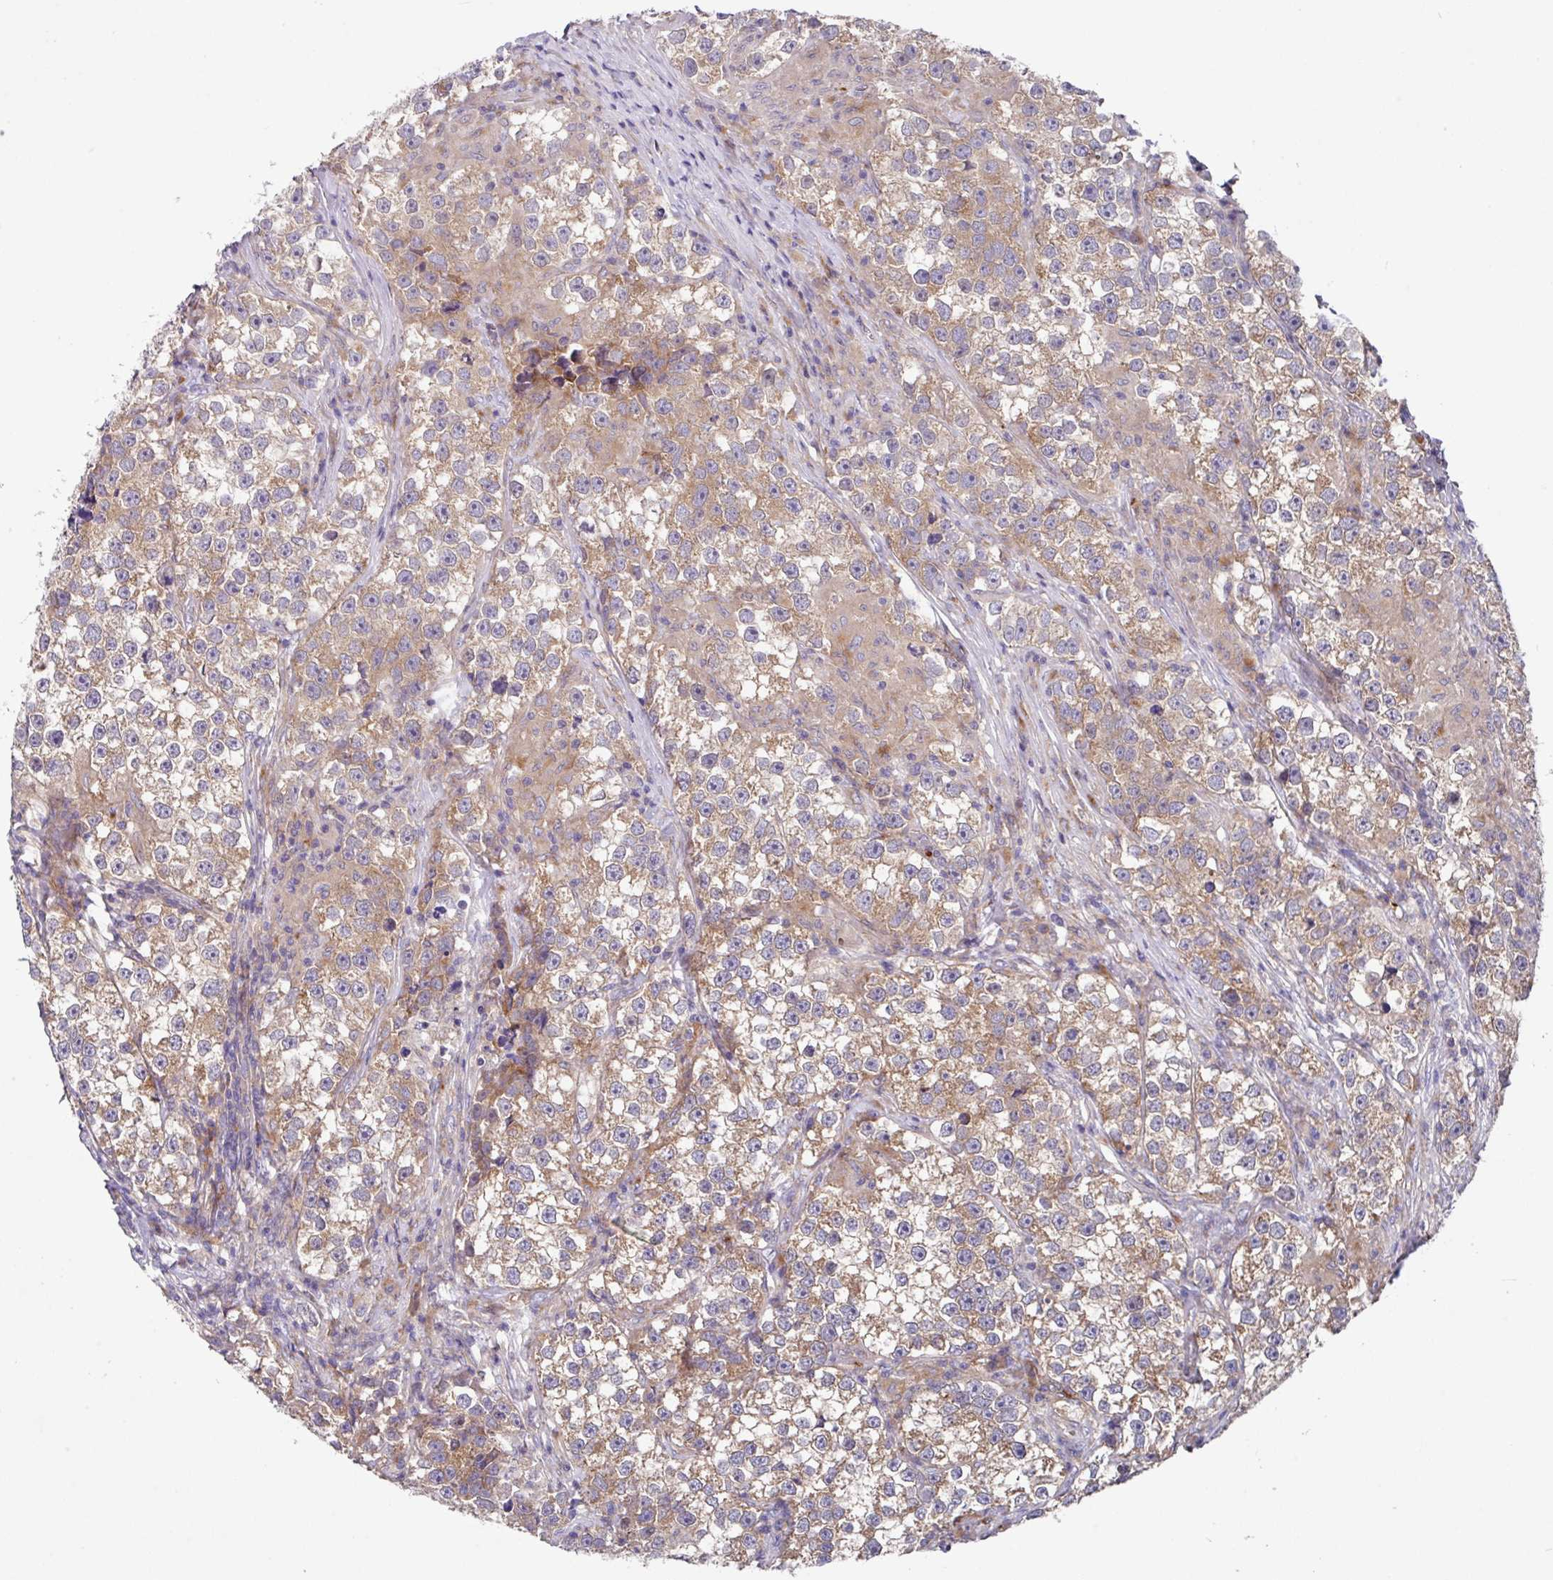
{"staining": {"intensity": "moderate", "quantity": ">75%", "location": "cytoplasmic/membranous"}, "tissue": "testis cancer", "cell_type": "Tumor cells", "image_type": "cancer", "snomed": [{"axis": "morphology", "description": "Seminoma, NOS"}, {"axis": "topography", "description": "Testis"}], "caption": "This micrograph exhibits testis seminoma stained with IHC to label a protein in brown. The cytoplasmic/membranous of tumor cells show moderate positivity for the protein. Nuclei are counter-stained blue.", "gene": "EIF4B", "patient": {"sex": "male", "age": 46}}